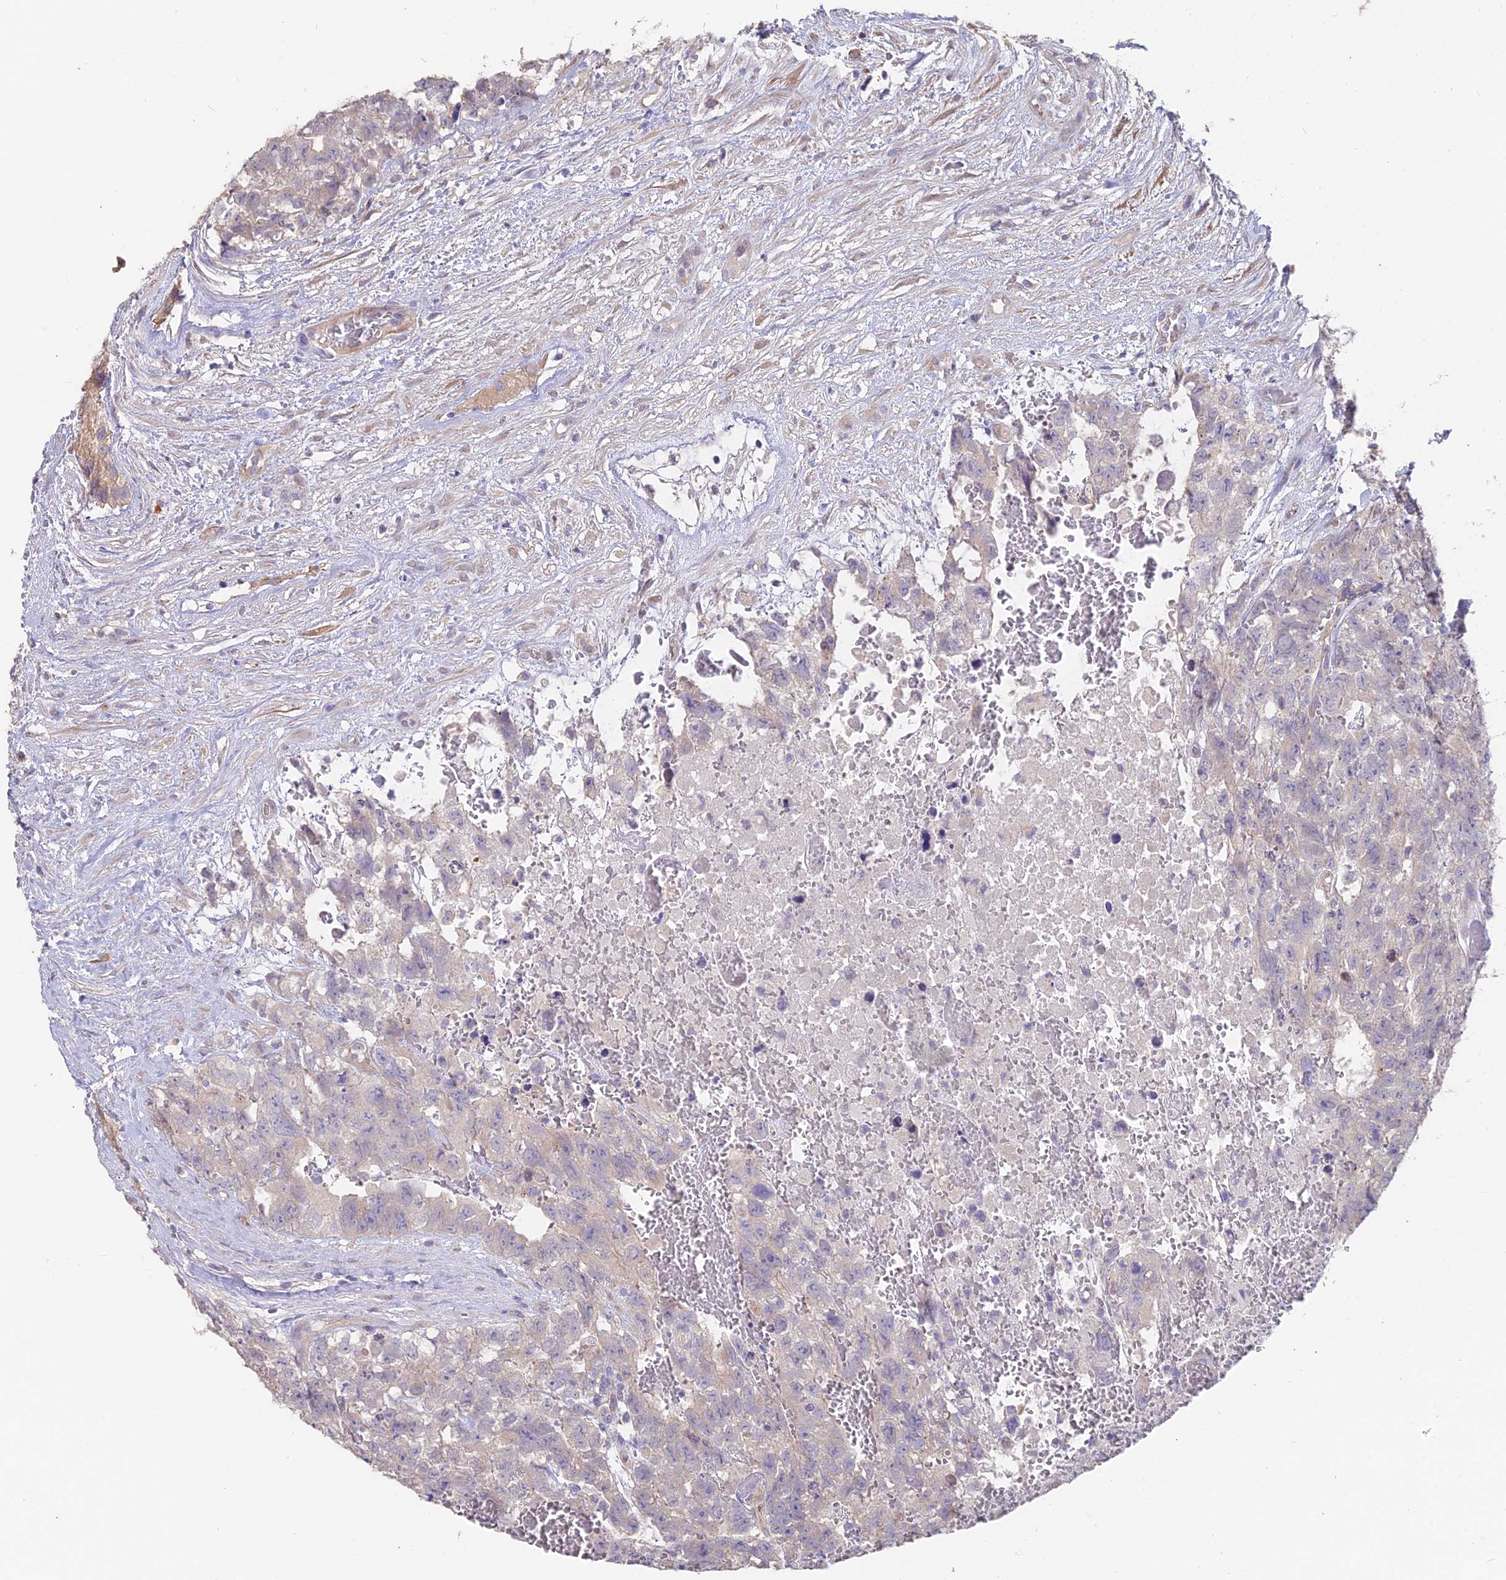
{"staining": {"intensity": "negative", "quantity": "none", "location": "none"}, "tissue": "testis cancer", "cell_type": "Tumor cells", "image_type": "cancer", "snomed": [{"axis": "morphology", "description": "Carcinoma, Embryonal, NOS"}, {"axis": "topography", "description": "Testis"}], "caption": "DAB immunohistochemical staining of embryonal carcinoma (testis) demonstrates no significant staining in tumor cells.", "gene": "FAM168B", "patient": {"sex": "male", "age": 26}}